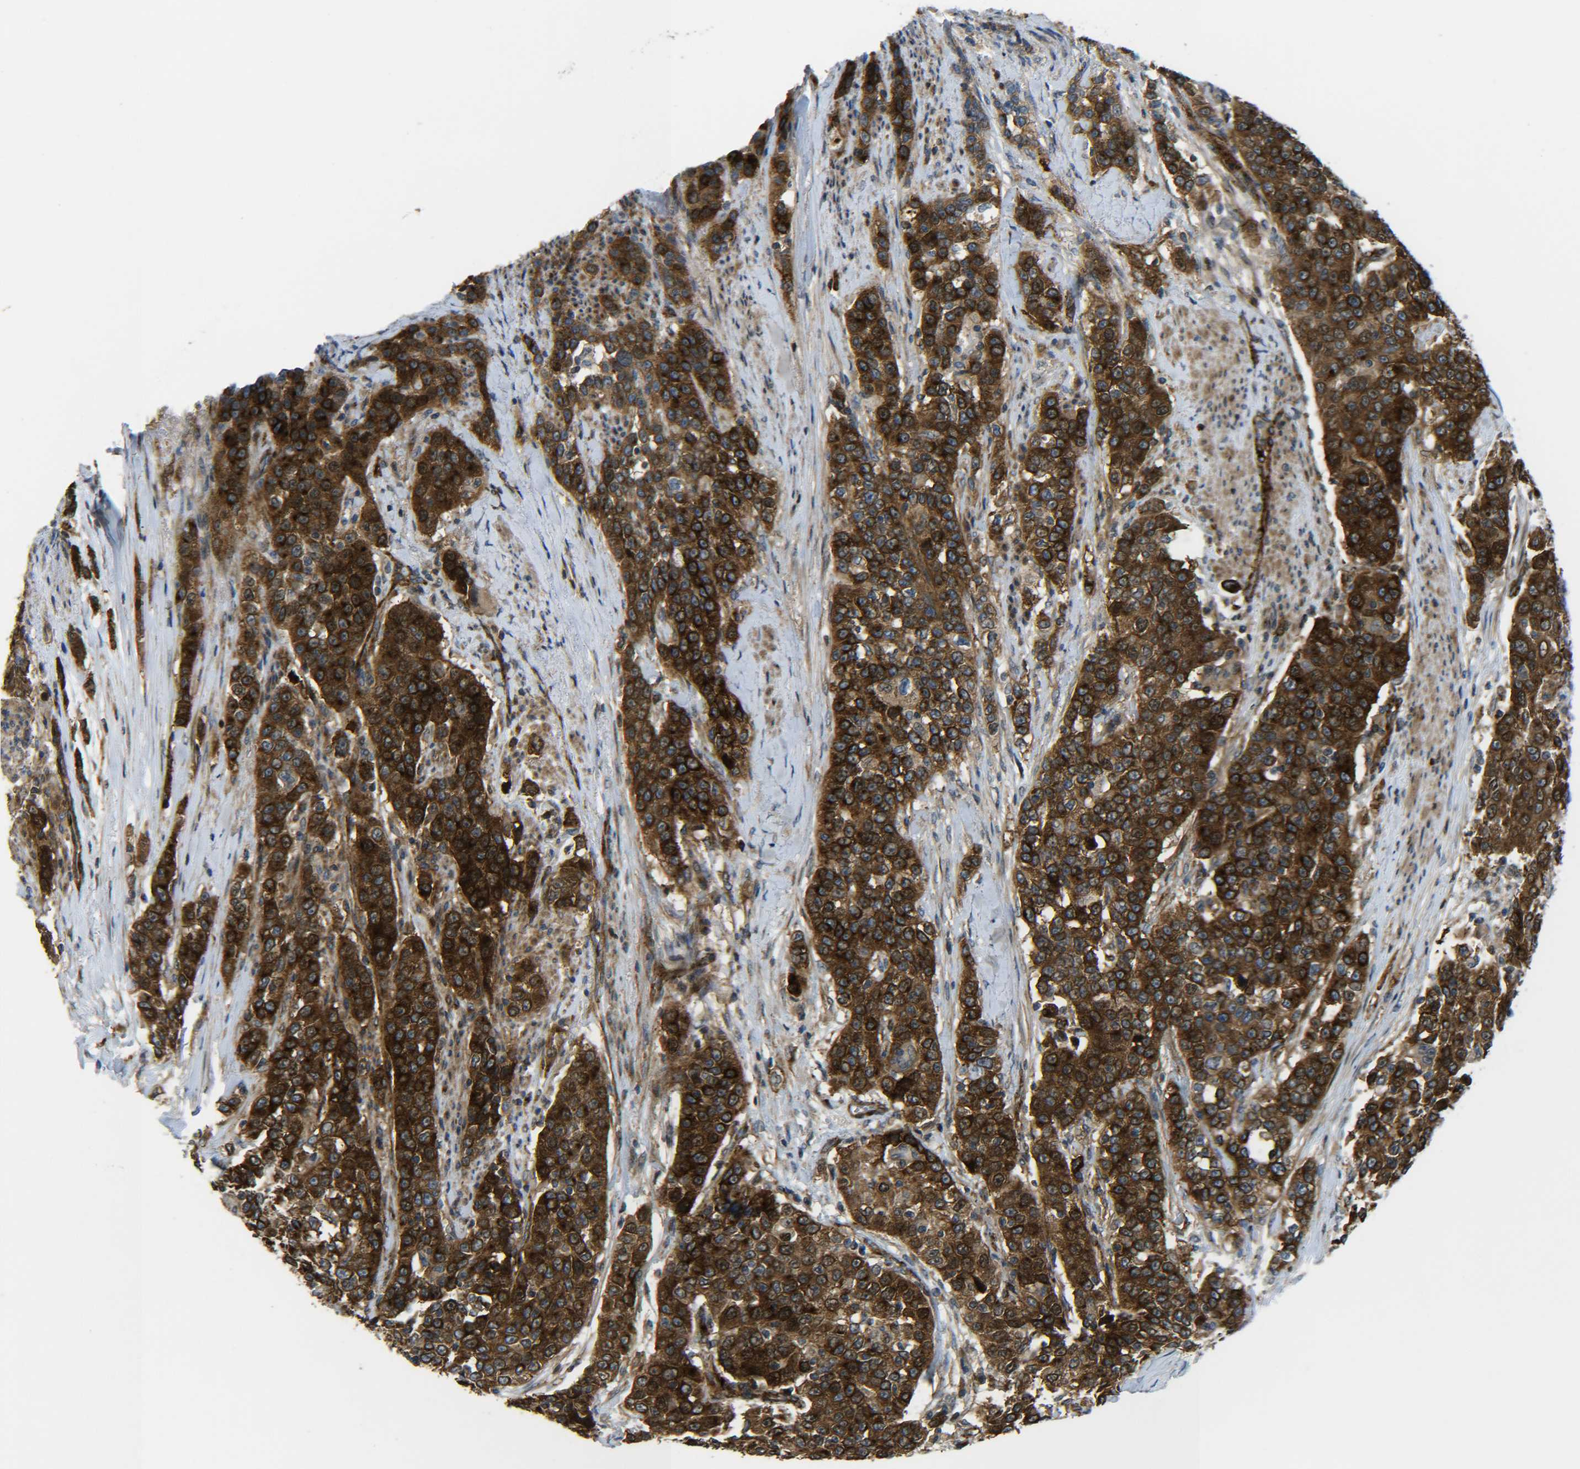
{"staining": {"intensity": "strong", "quantity": ">75%", "location": "cytoplasmic/membranous"}, "tissue": "urothelial cancer", "cell_type": "Tumor cells", "image_type": "cancer", "snomed": [{"axis": "morphology", "description": "Urothelial carcinoma, High grade"}, {"axis": "topography", "description": "Urinary bladder"}], "caption": "There is high levels of strong cytoplasmic/membranous expression in tumor cells of urothelial carcinoma (high-grade), as demonstrated by immunohistochemical staining (brown color).", "gene": "ECE1", "patient": {"sex": "female", "age": 80}}